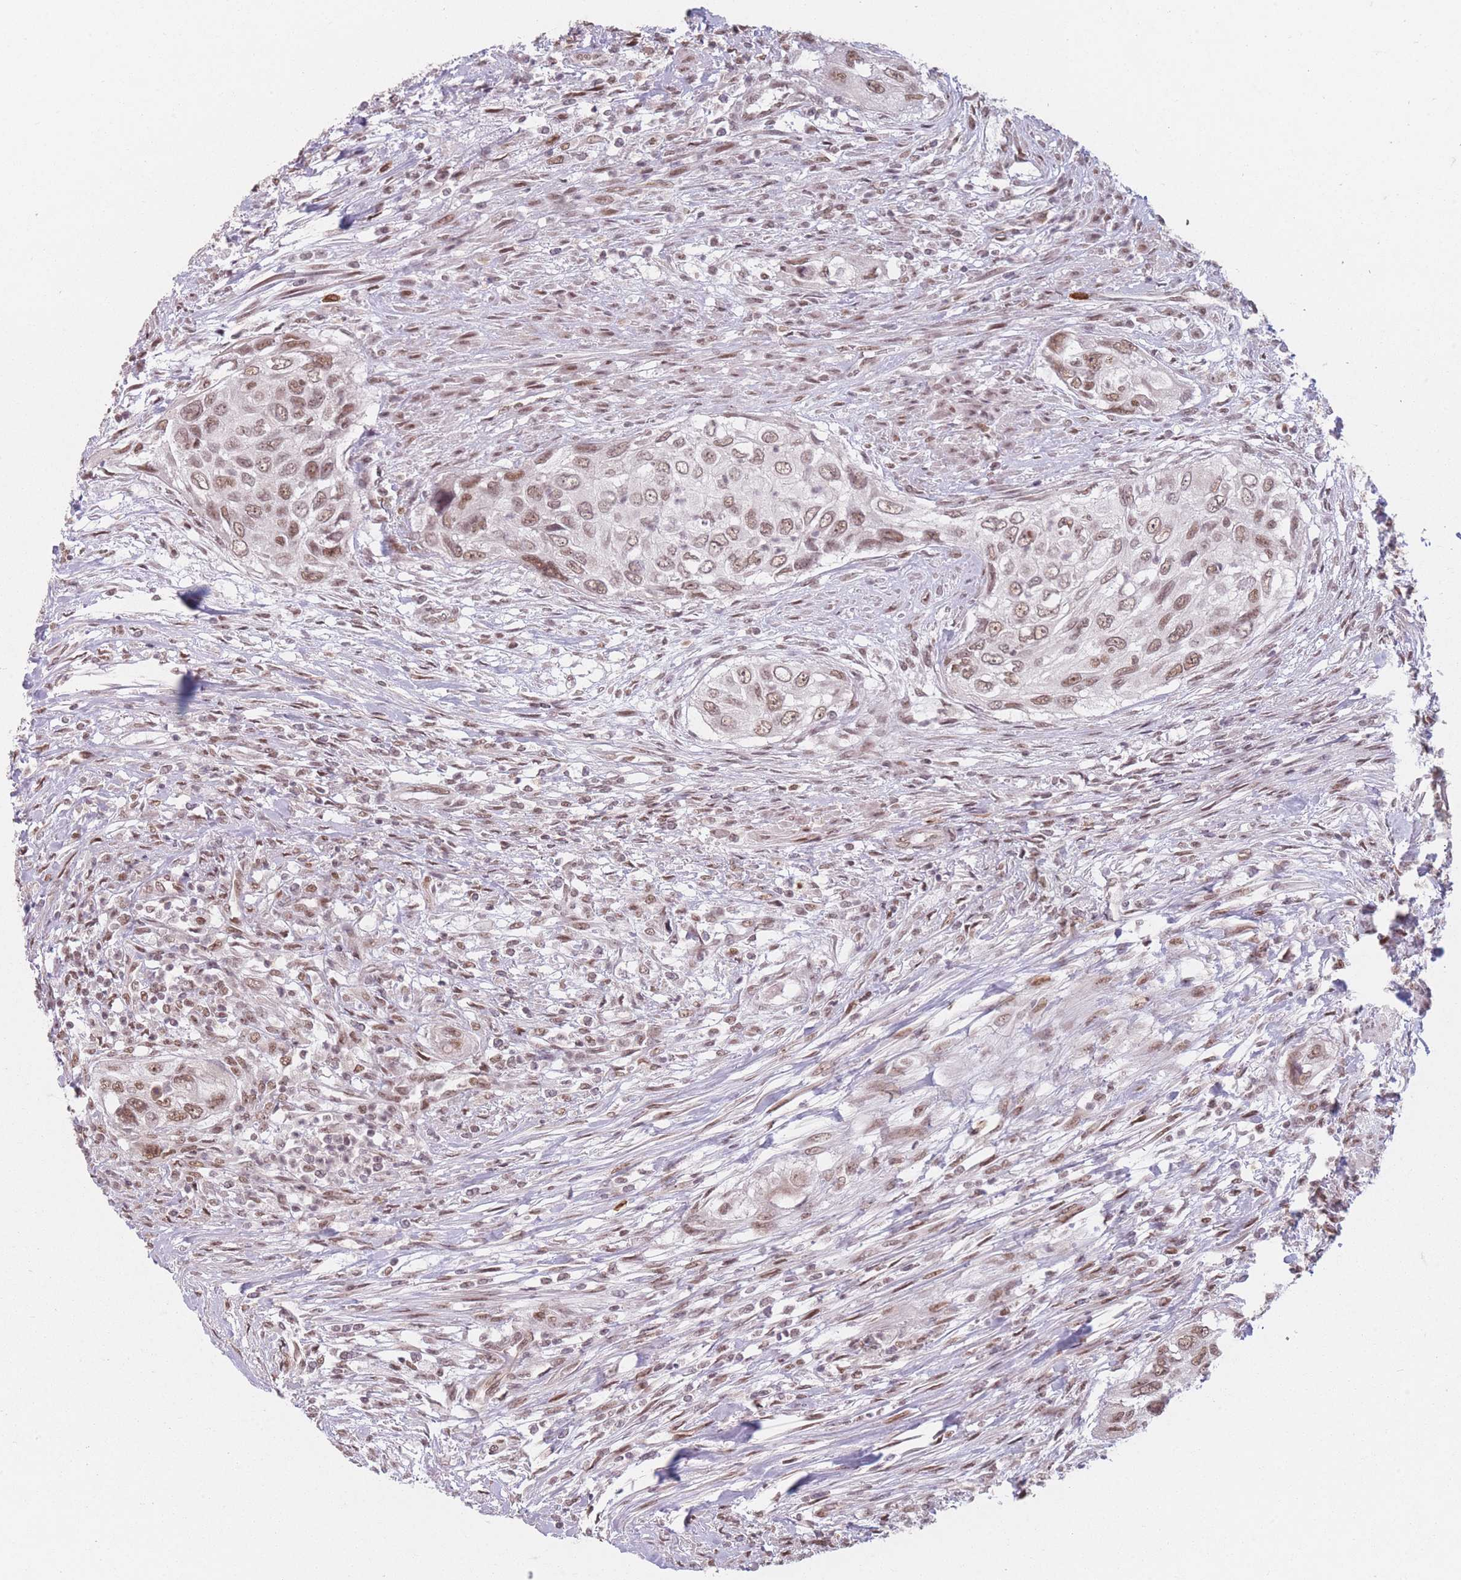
{"staining": {"intensity": "moderate", "quantity": ">75%", "location": "nuclear"}, "tissue": "urothelial cancer", "cell_type": "Tumor cells", "image_type": "cancer", "snomed": [{"axis": "morphology", "description": "Urothelial carcinoma, High grade"}, {"axis": "topography", "description": "Urinary bladder"}], "caption": "Immunohistochemistry staining of urothelial carcinoma (high-grade), which shows medium levels of moderate nuclear positivity in approximately >75% of tumor cells indicating moderate nuclear protein staining. The staining was performed using DAB (brown) for protein detection and nuclei were counterstained in hematoxylin (blue).", "gene": "SUPT6H", "patient": {"sex": "female", "age": 60}}